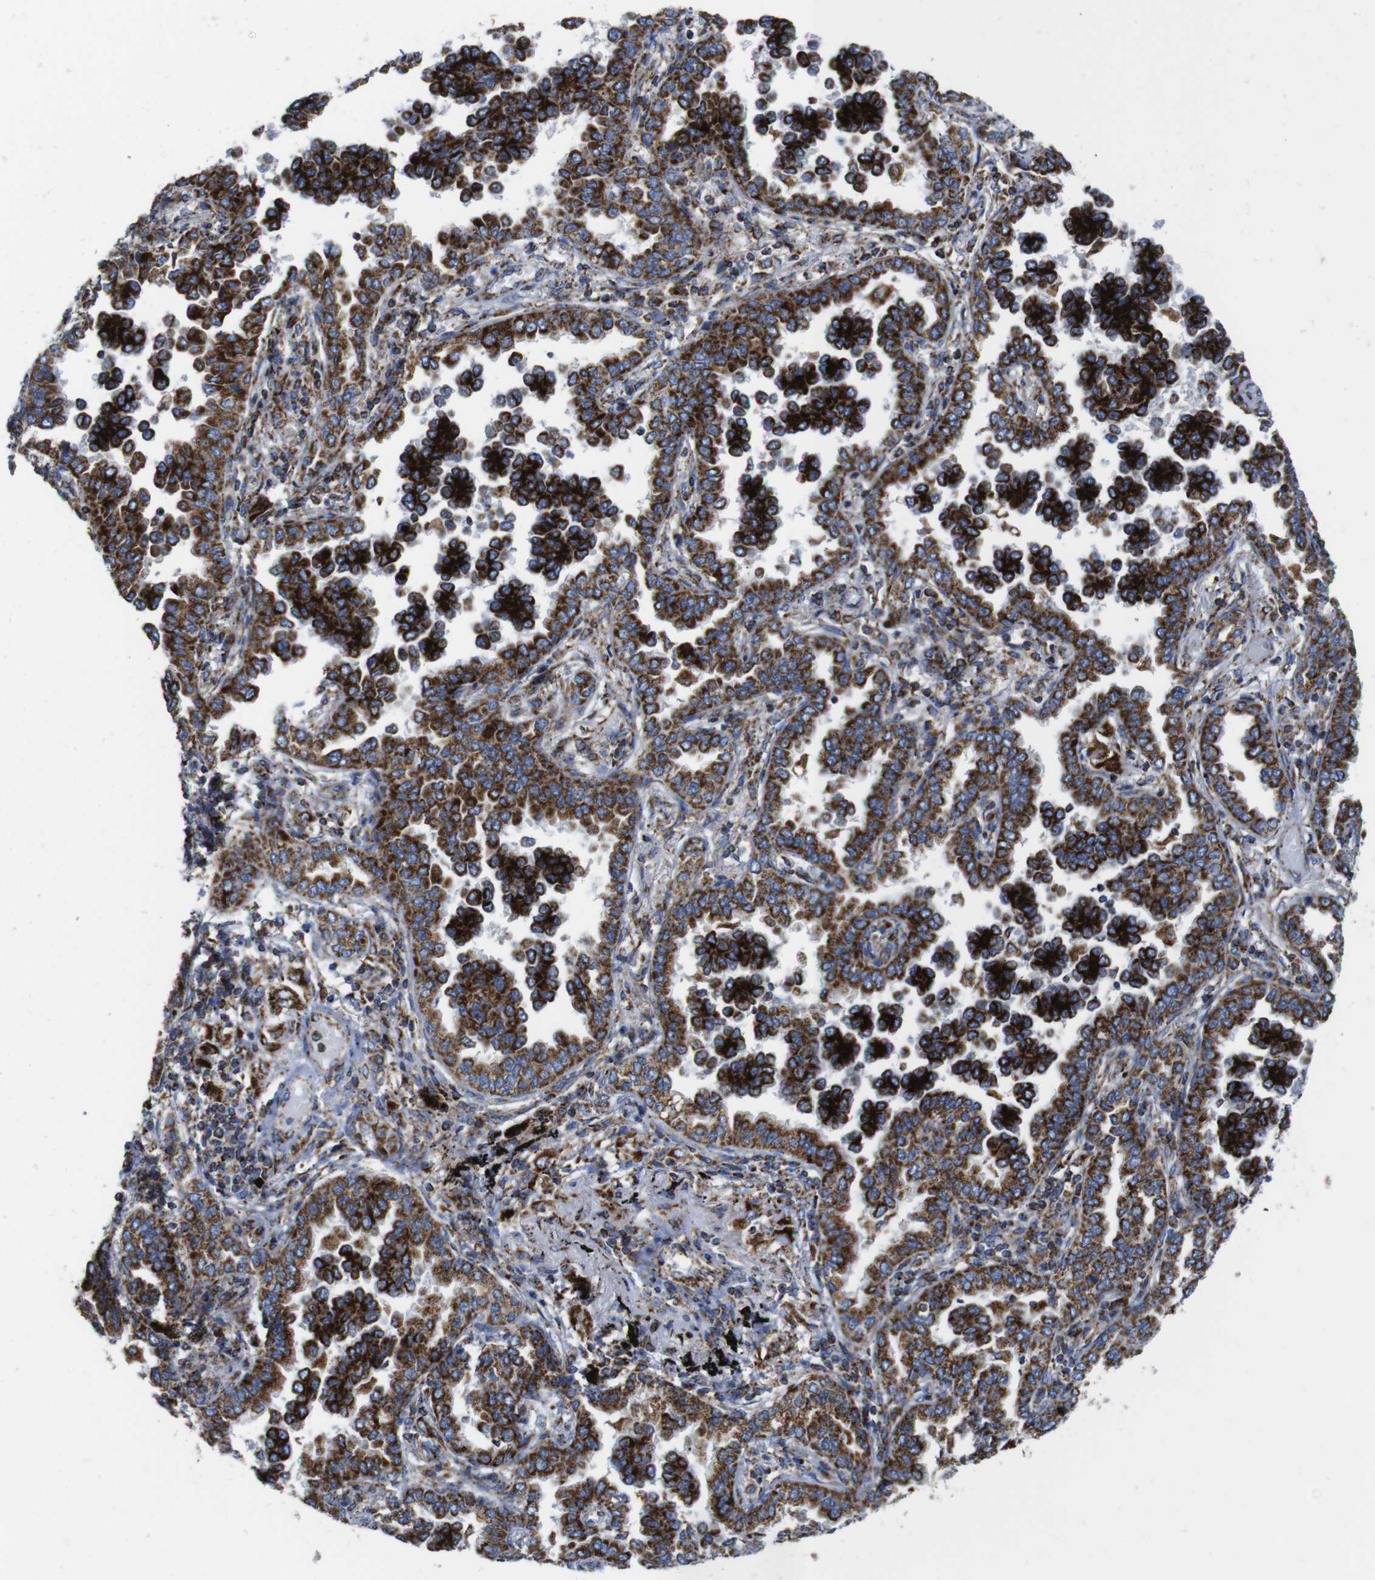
{"staining": {"intensity": "strong", "quantity": ">75%", "location": "cytoplasmic/membranous"}, "tissue": "lung cancer", "cell_type": "Tumor cells", "image_type": "cancer", "snomed": [{"axis": "morphology", "description": "Normal tissue, NOS"}, {"axis": "morphology", "description": "Adenocarcinoma, NOS"}, {"axis": "topography", "description": "Lung"}], "caption": "Immunohistochemistry (IHC) photomicrograph of neoplastic tissue: human lung adenocarcinoma stained using immunohistochemistry (IHC) reveals high levels of strong protein expression localized specifically in the cytoplasmic/membranous of tumor cells, appearing as a cytoplasmic/membranous brown color.", "gene": "TMEM192", "patient": {"sex": "male", "age": 59}}